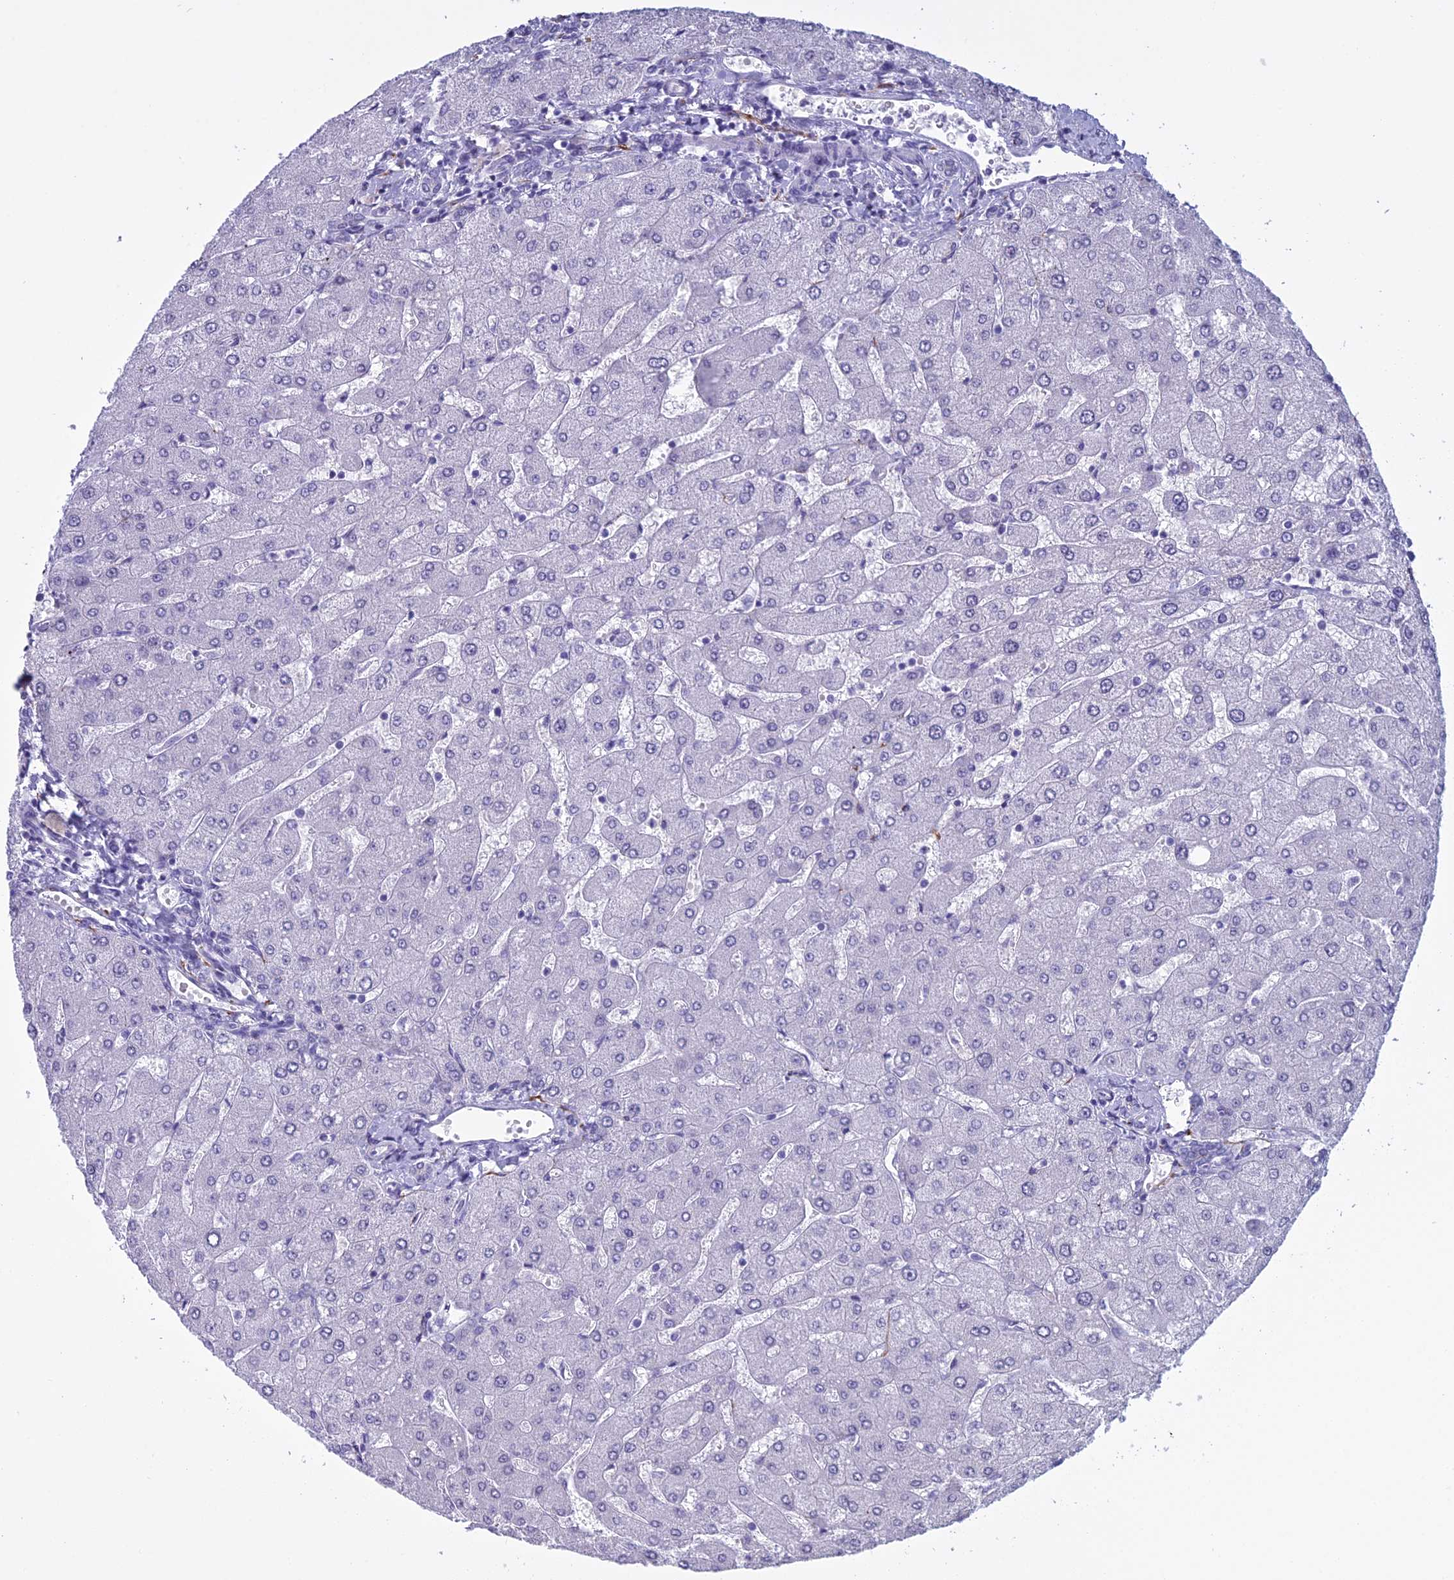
{"staining": {"intensity": "negative", "quantity": "none", "location": "none"}, "tissue": "liver", "cell_type": "Cholangiocytes", "image_type": "normal", "snomed": [{"axis": "morphology", "description": "Normal tissue, NOS"}, {"axis": "topography", "description": "Liver"}], "caption": "Immunohistochemistry (IHC) micrograph of benign human liver stained for a protein (brown), which reveals no positivity in cholangiocytes.", "gene": "MAP6", "patient": {"sex": "male", "age": 55}}